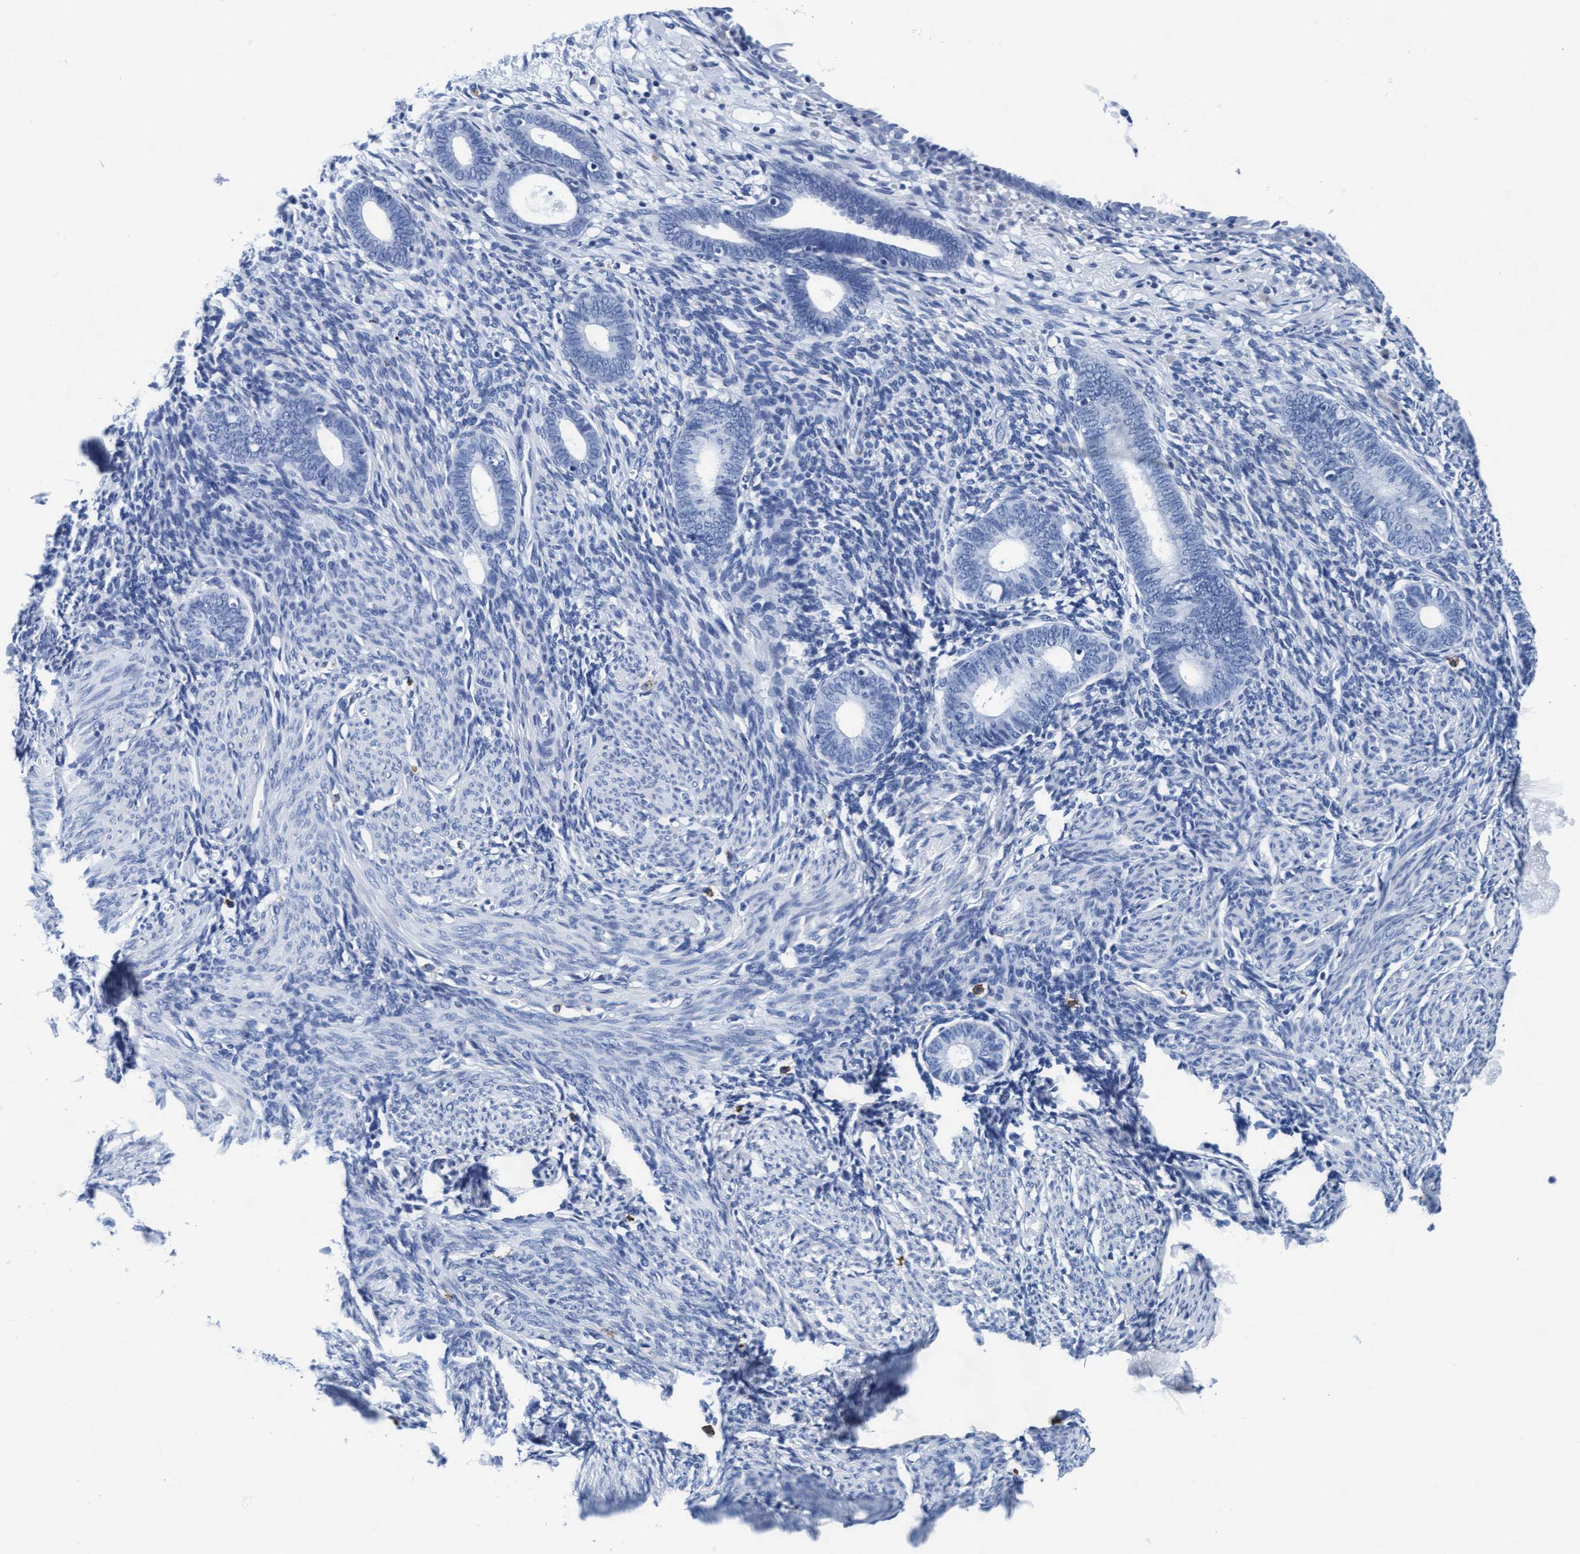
{"staining": {"intensity": "negative", "quantity": "none", "location": "none"}, "tissue": "endometrium", "cell_type": "Cells in endometrial stroma", "image_type": "normal", "snomed": [{"axis": "morphology", "description": "Normal tissue, NOS"}, {"axis": "morphology", "description": "Adenocarcinoma, NOS"}, {"axis": "topography", "description": "Endometrium"}], "caption": "Protein analysis of unremarkable endometrium reveals no significant expression in cells in endometrial stroma. (DAB immunohistochemistry (IHC) with hematoxylin counter stain).", "gene": "ARSG", "patient": {"sex": "female", "age": 57}}